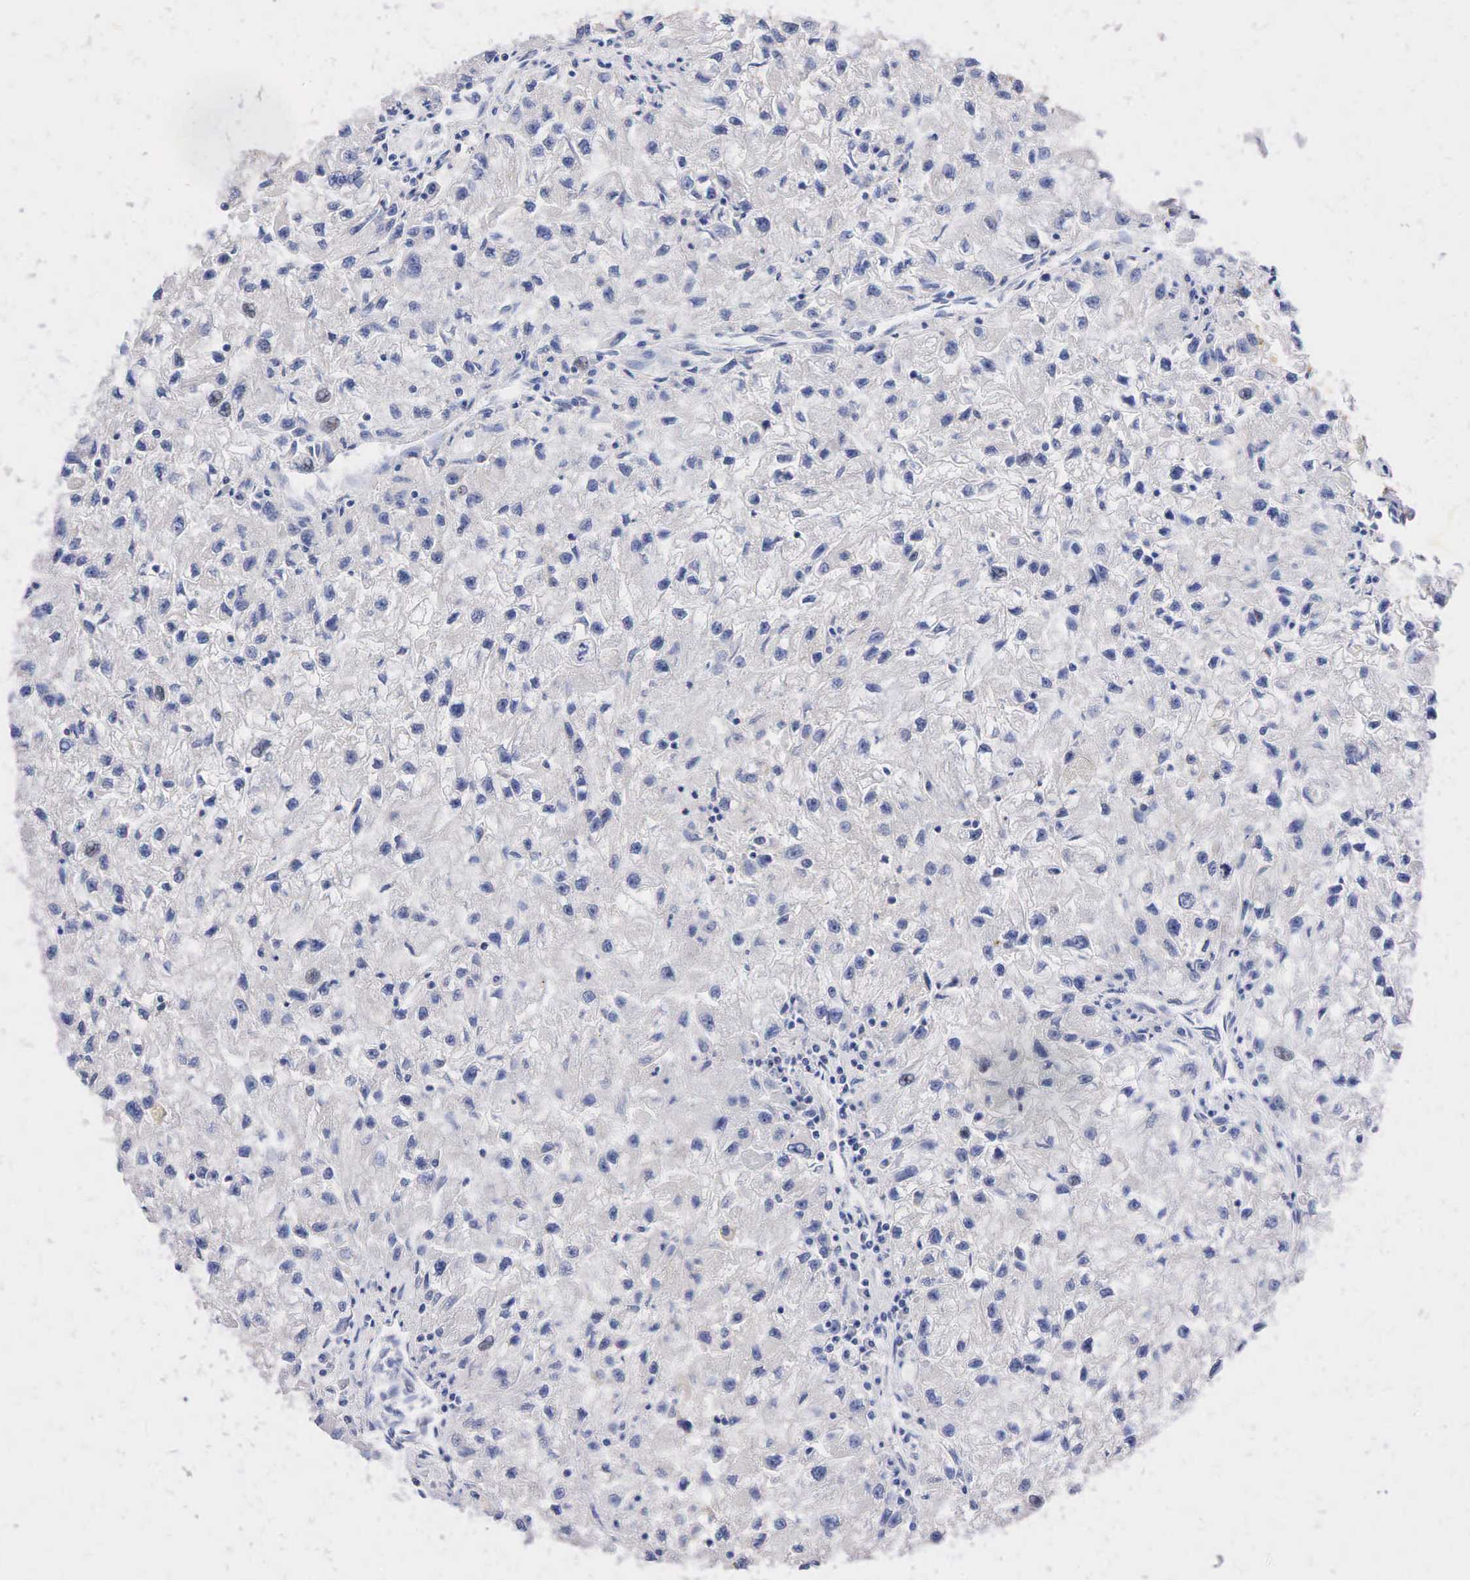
{"staining": {"intensity": "negative", "quantity": "none", "location": "none"}, "tissue": "renal cancer", "cell_type": "Tumor cells", "image_type": "cancer", "snomed": [{"axis": "morphology", "description": "Adenocarcinoma, NOS"}, {"axis": "topography", "description": "Kidney"}], "caption": "The histopathology image demonstrates no significant positivity in tumor cells of adenocarcinoma (renal).", "gene": "SYP", "patient": {"sex": "male", "age": 59}}